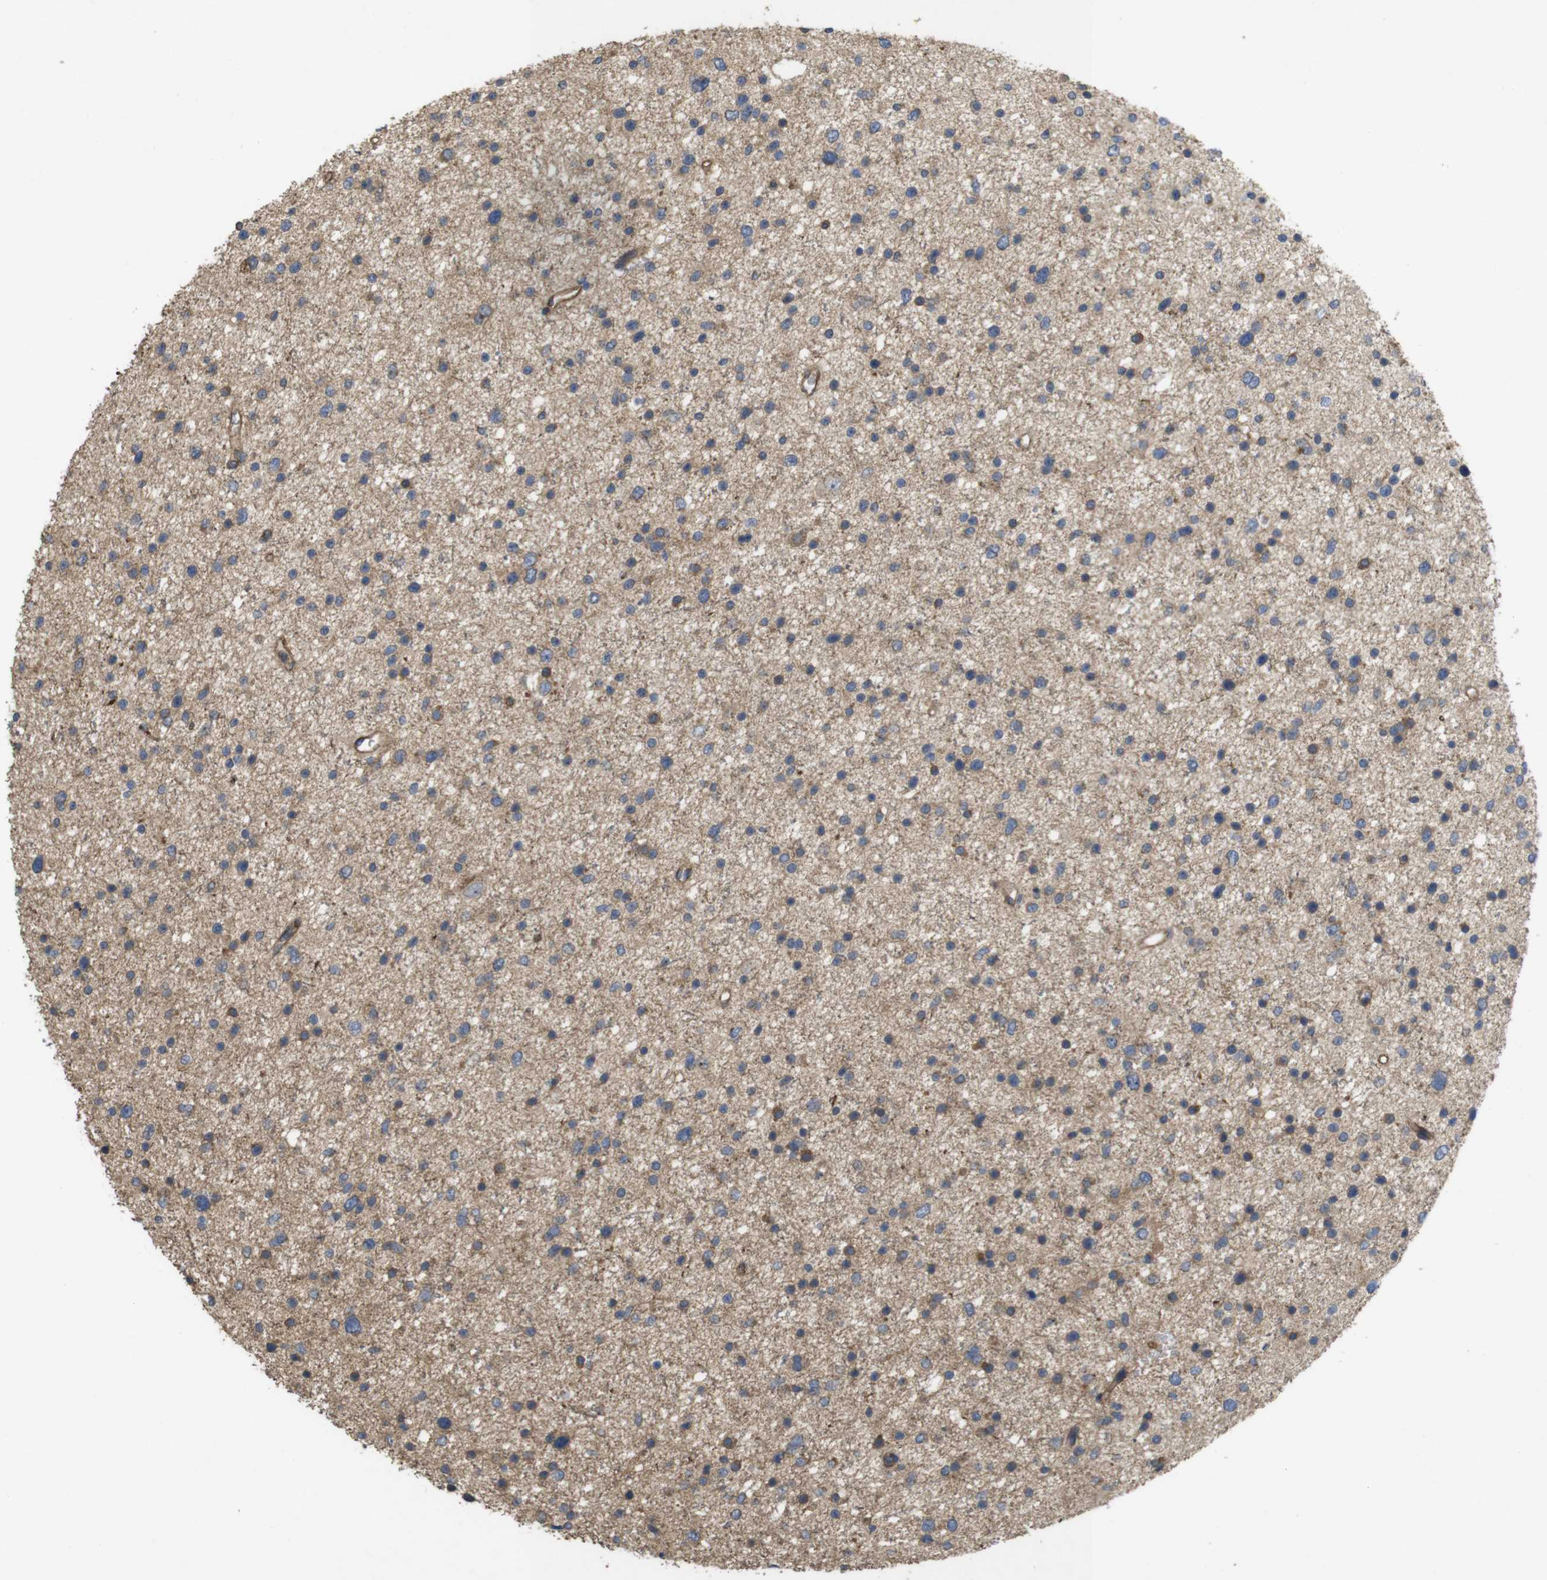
{"staining": {"intensity": "weak", "quantity": ">75%", "location": "cytoplasmic/membranous"}, "tissue": "glioma", "cell_type": "Tumor cells", "image_type": "cancer", "snomed": [{"axis": "morphology", "description": "Glioma, malignant, Low grade"}, {"axis": "topography", "description": "Brain"}], "caption": "This is an image of immunohistochemistry staining of glioma, which shows weak positivity in the cytoplasmic/membranous of tumor cells.", "gene": "KCNS3", "patient": {"sex": "female", "age": 37}}